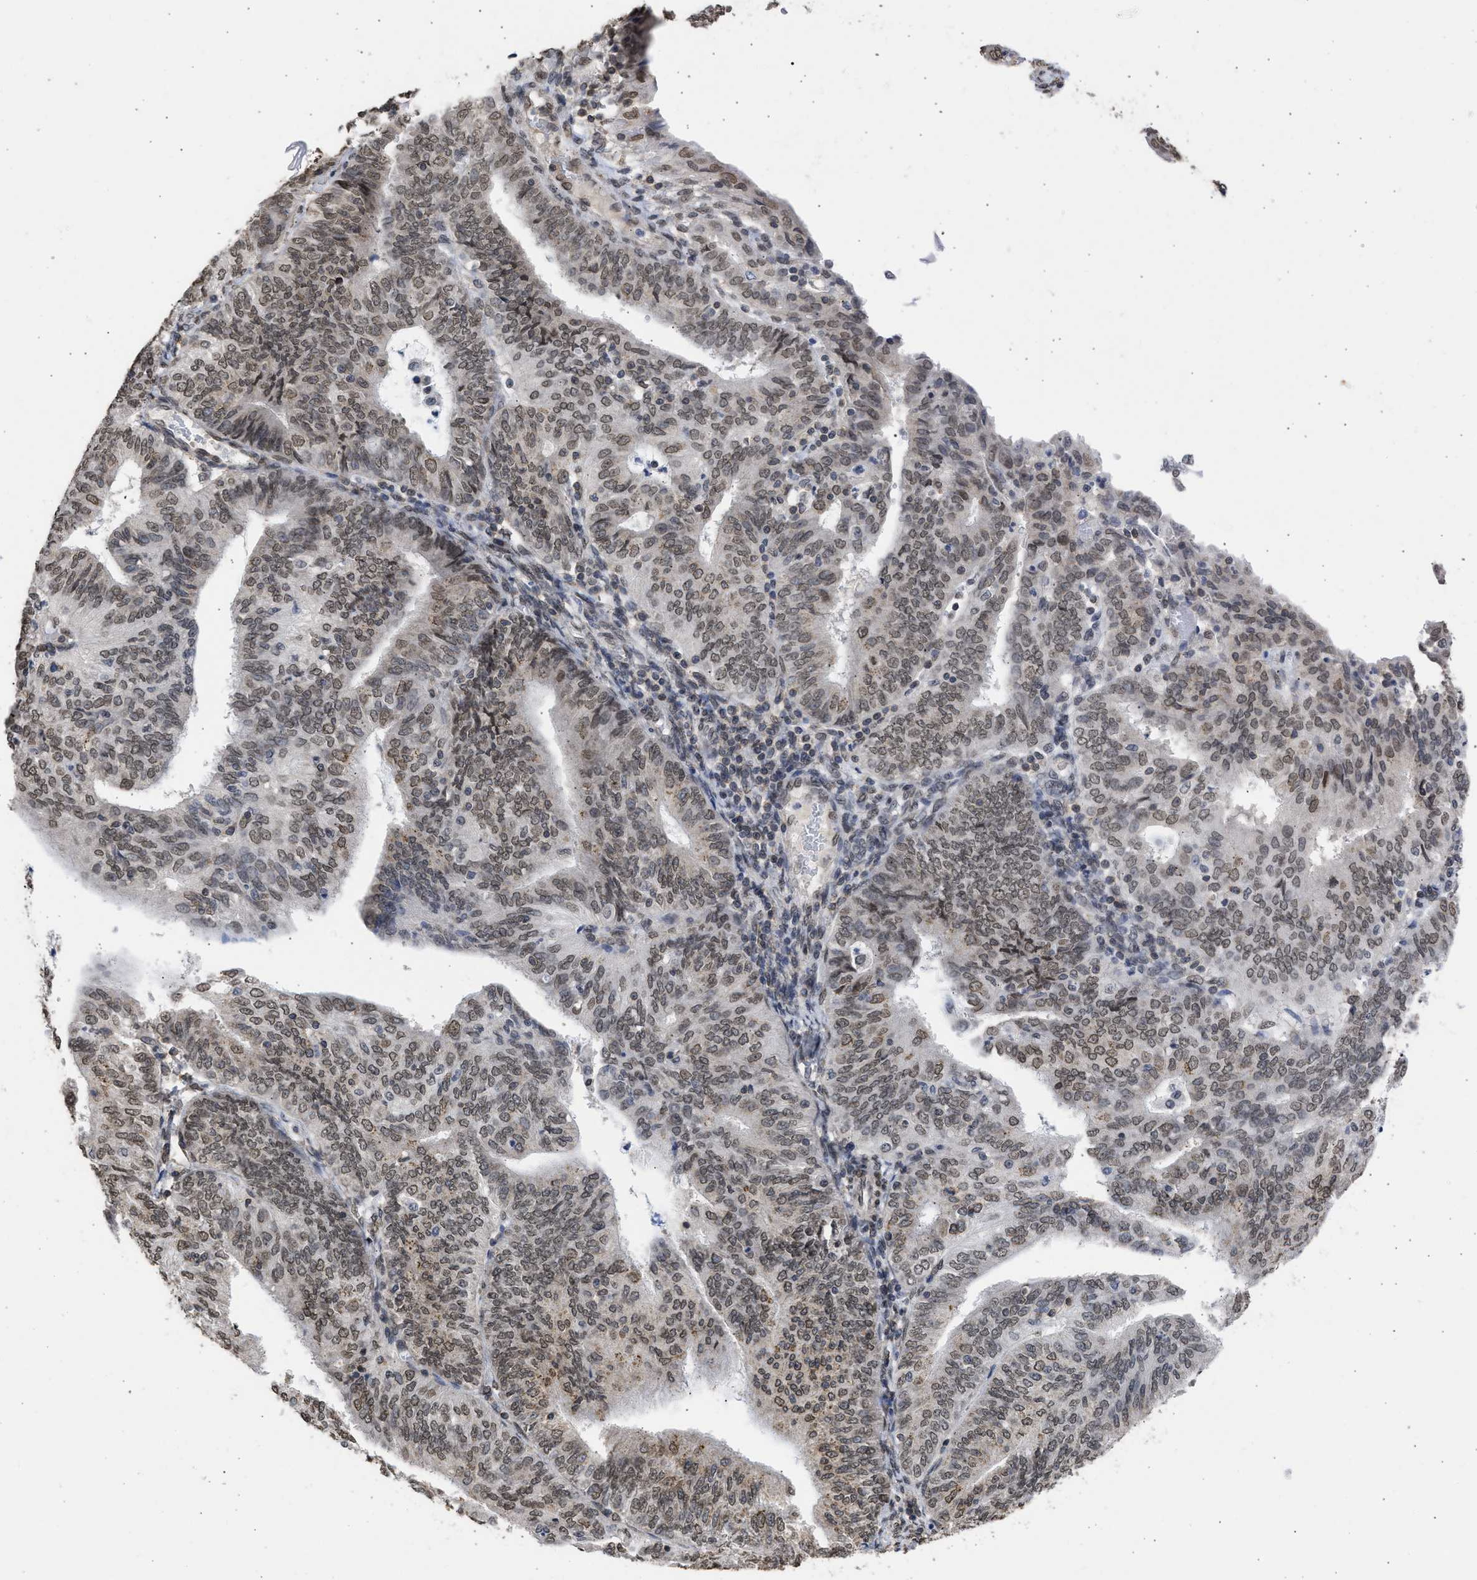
{"staining": {"intensity": "moderate", "quantity": "<25%", "location": "cytoplasmic/membranous,nuclear"}, "tissue": "endometrial cancer", "cell_type": "Tumor cells", "image_type": "cancer", "snomed": [{"axis": "morphology", "description": "Adenocarcinoma, NOS"}, {"axis": "topography", "description": "Endometrium"}], "caption": "Immunohistochemical staining of human endometrial cancer demonstrates low levels of moderate cytoplasmic/membranous and nuclear expression in approximately <25% of tumor cells.", "gene": "NUP35", "patient": {"sex": "female", "age": 58}}